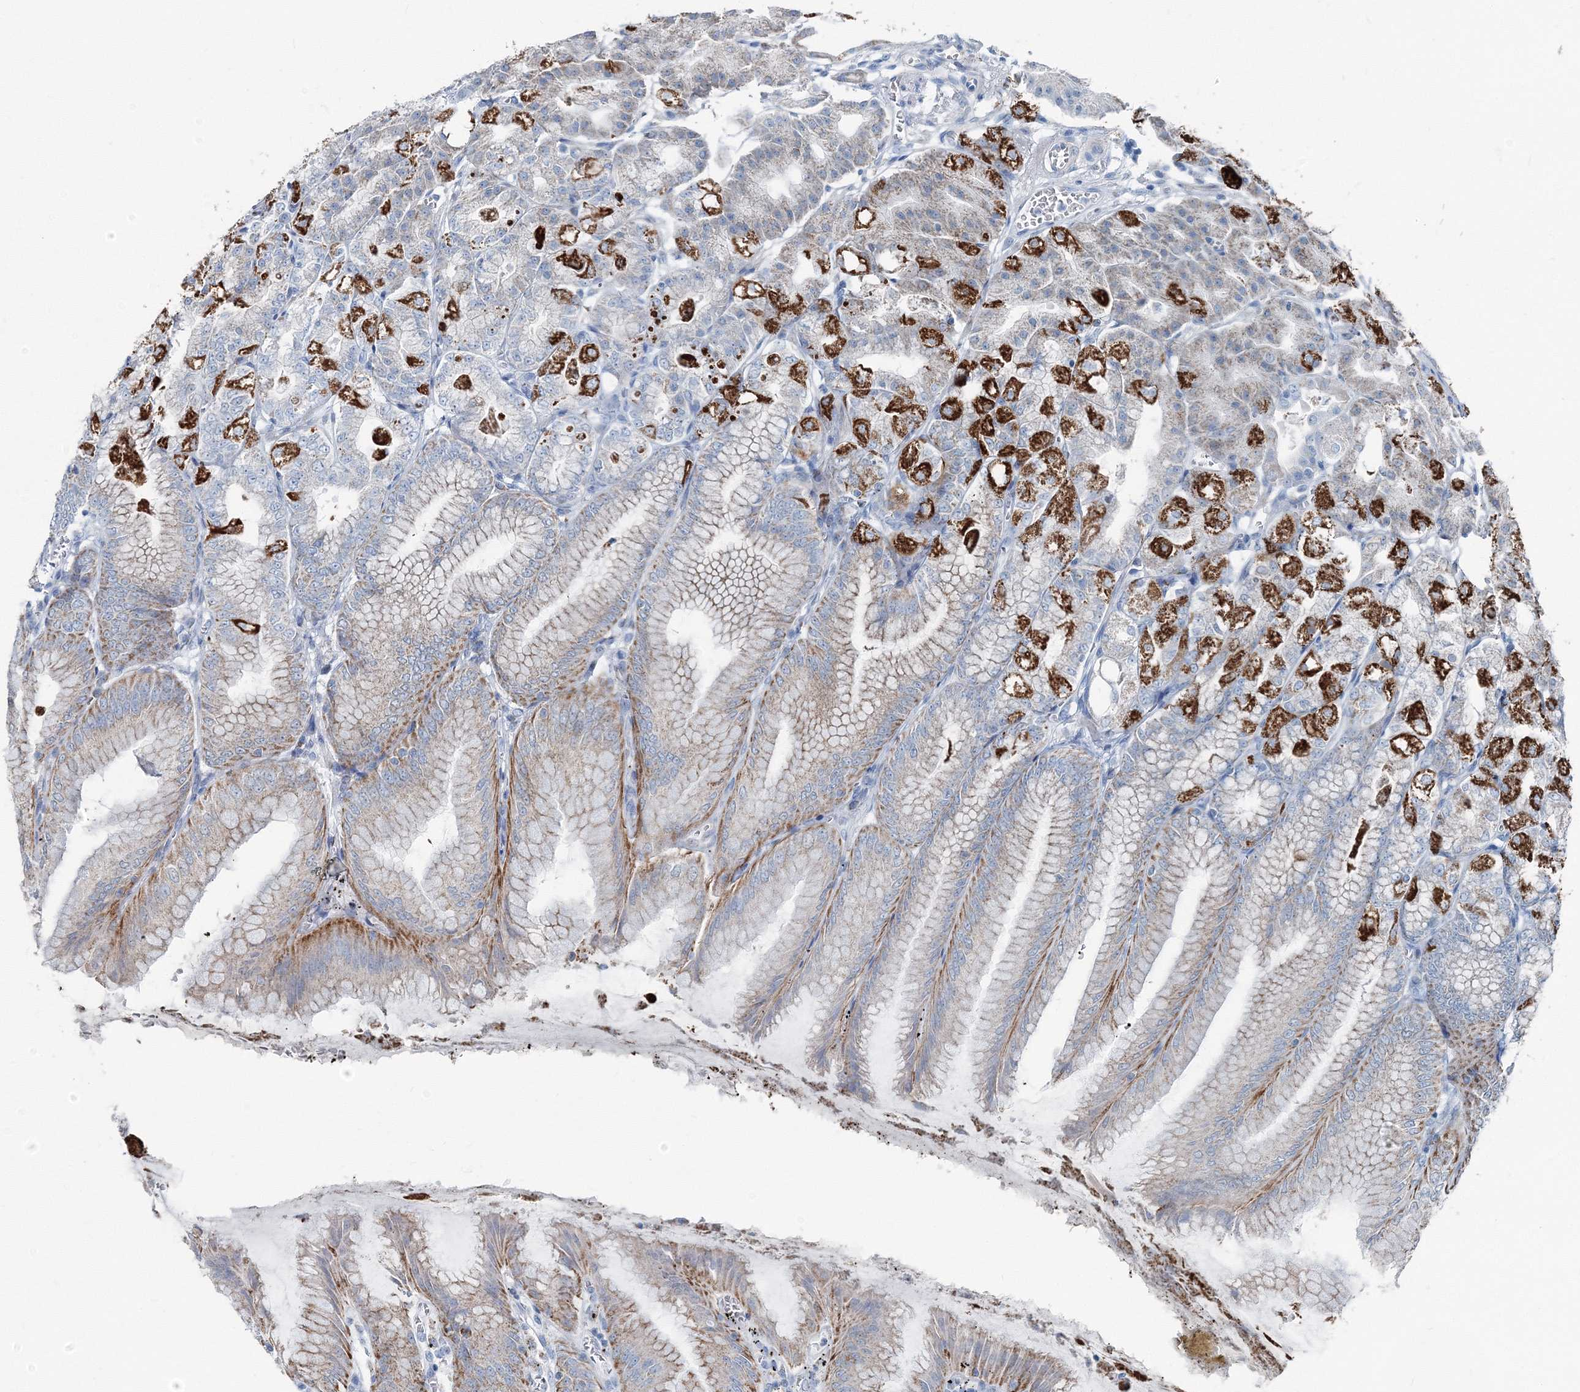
{"staining": {"intensity": "strong", "quantity": "25%-75%", "location": "cytoplasmic/membranous"}, "tissue": "stomach", "cell_type": "Glandular cells", "image_type": "normal", "snomed": [{"axis": "morphology", "description": "Normal tissue, NOS"}, {"axis": "topography", "description": "Stomach, lower"}], "caption": "Unremarkable stomach displays strong cytoplasmic/membranous expression in approximately 25%-75% of glandular cells (DAB (3,3'-diaminobenzidine) = brown stain, brightfield microscopy at high magnification)..", "gene": "GABARAPL2", "patient": {"sex": "male", "age": 71}}